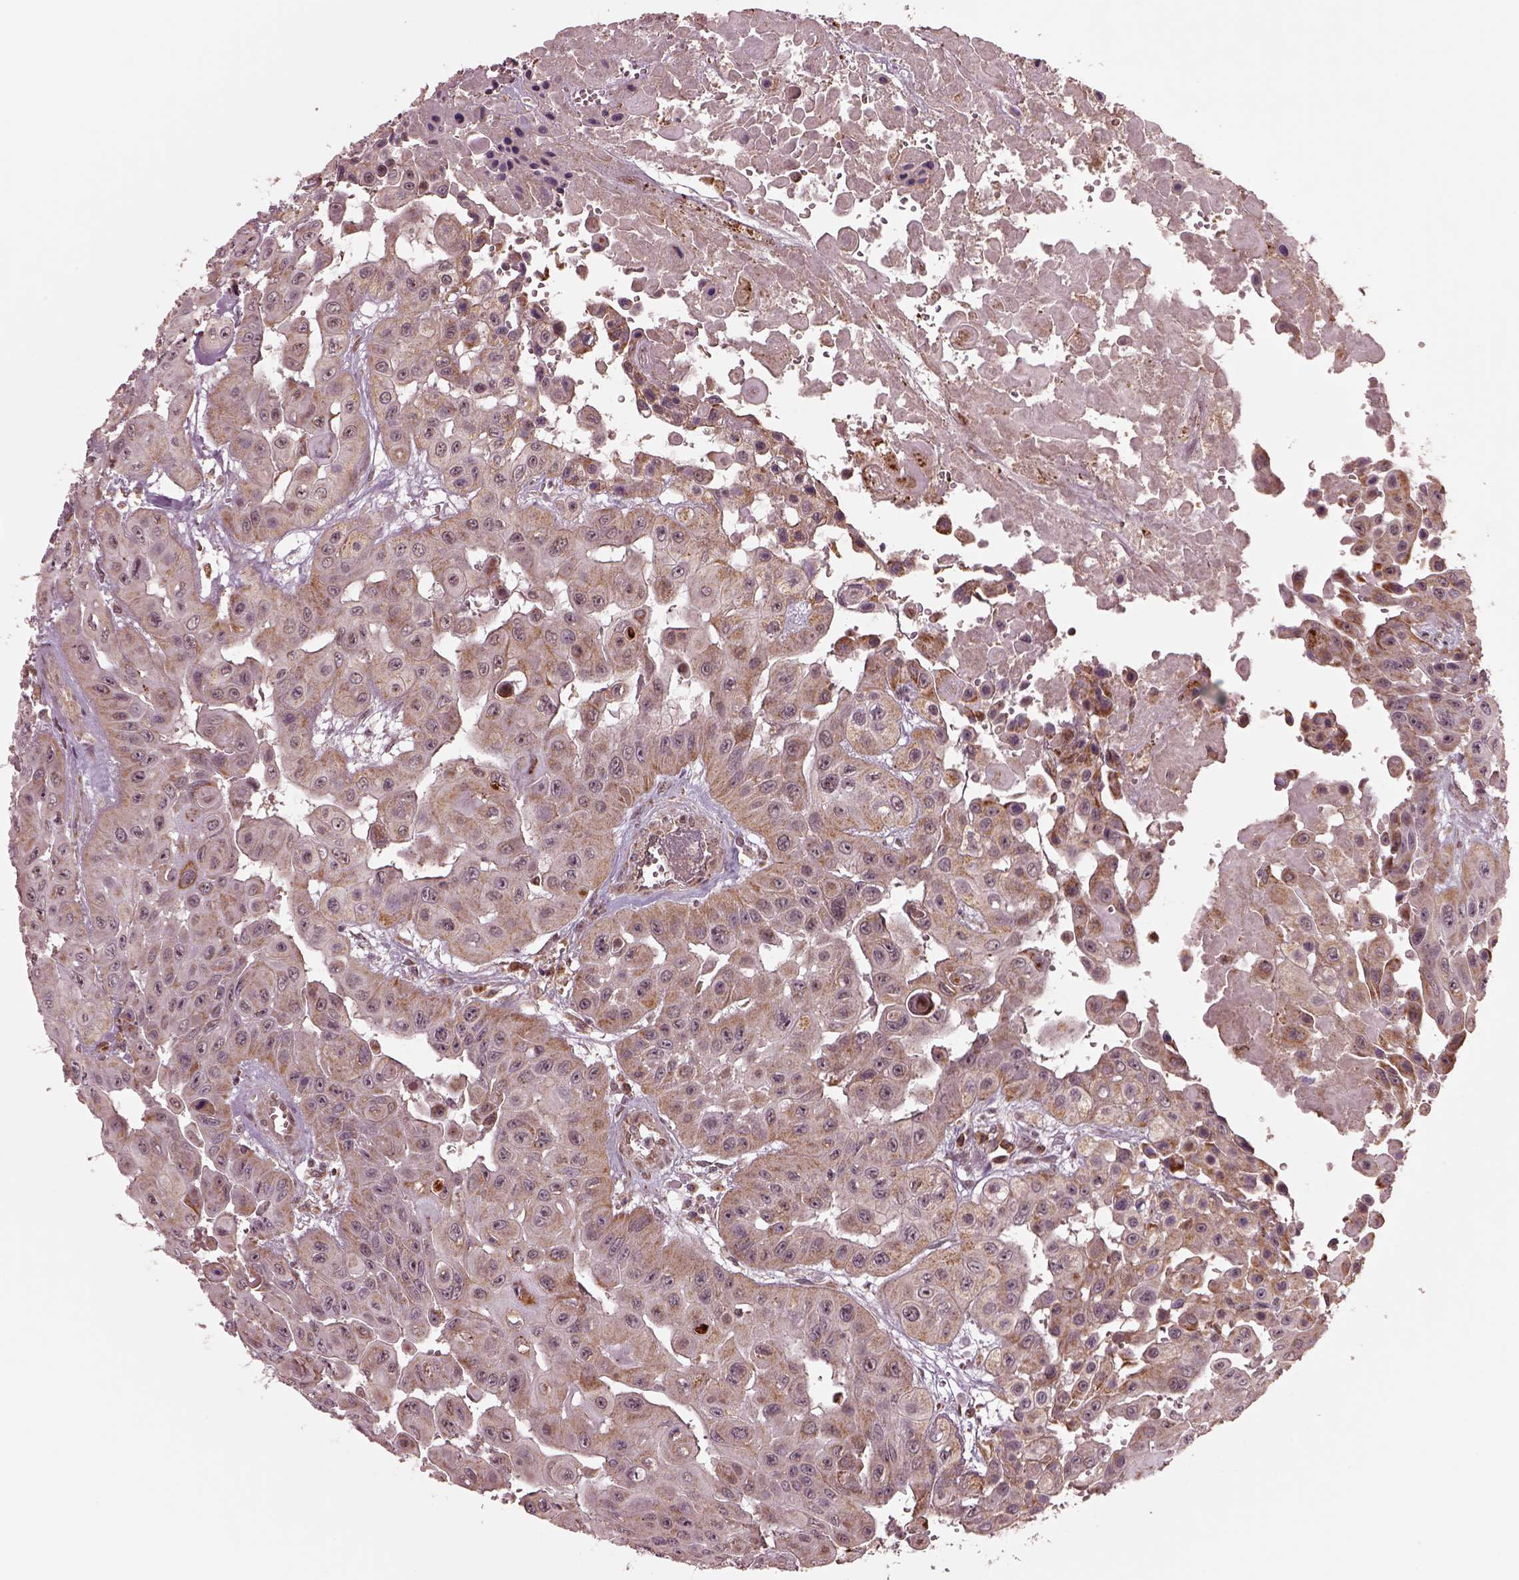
{"staining": {"intensity": "weak", "quantity": "25%-75%", "location": "cytoplasmic/membranous"}, "tissue": "head and neck cancer", "cell_type": "Tumor cells", "image_type": "cancer", "snomed": [{"axis": "morphology", "description": "Adenocarcinoma, NOS"}, {"axis": "topography", "description": "Head-Neck"}], "caption": "Immunohistochemistry (IHC) image of head and neck cancer (adenocarcinoma) stained for a protein (brown), which displays low levels of weak cytoplasmic/membranous positivity in about 25%-75% of tumor cells.", "gene": "SEL1L3", "patient": {"sex": "male", "age": 73}}